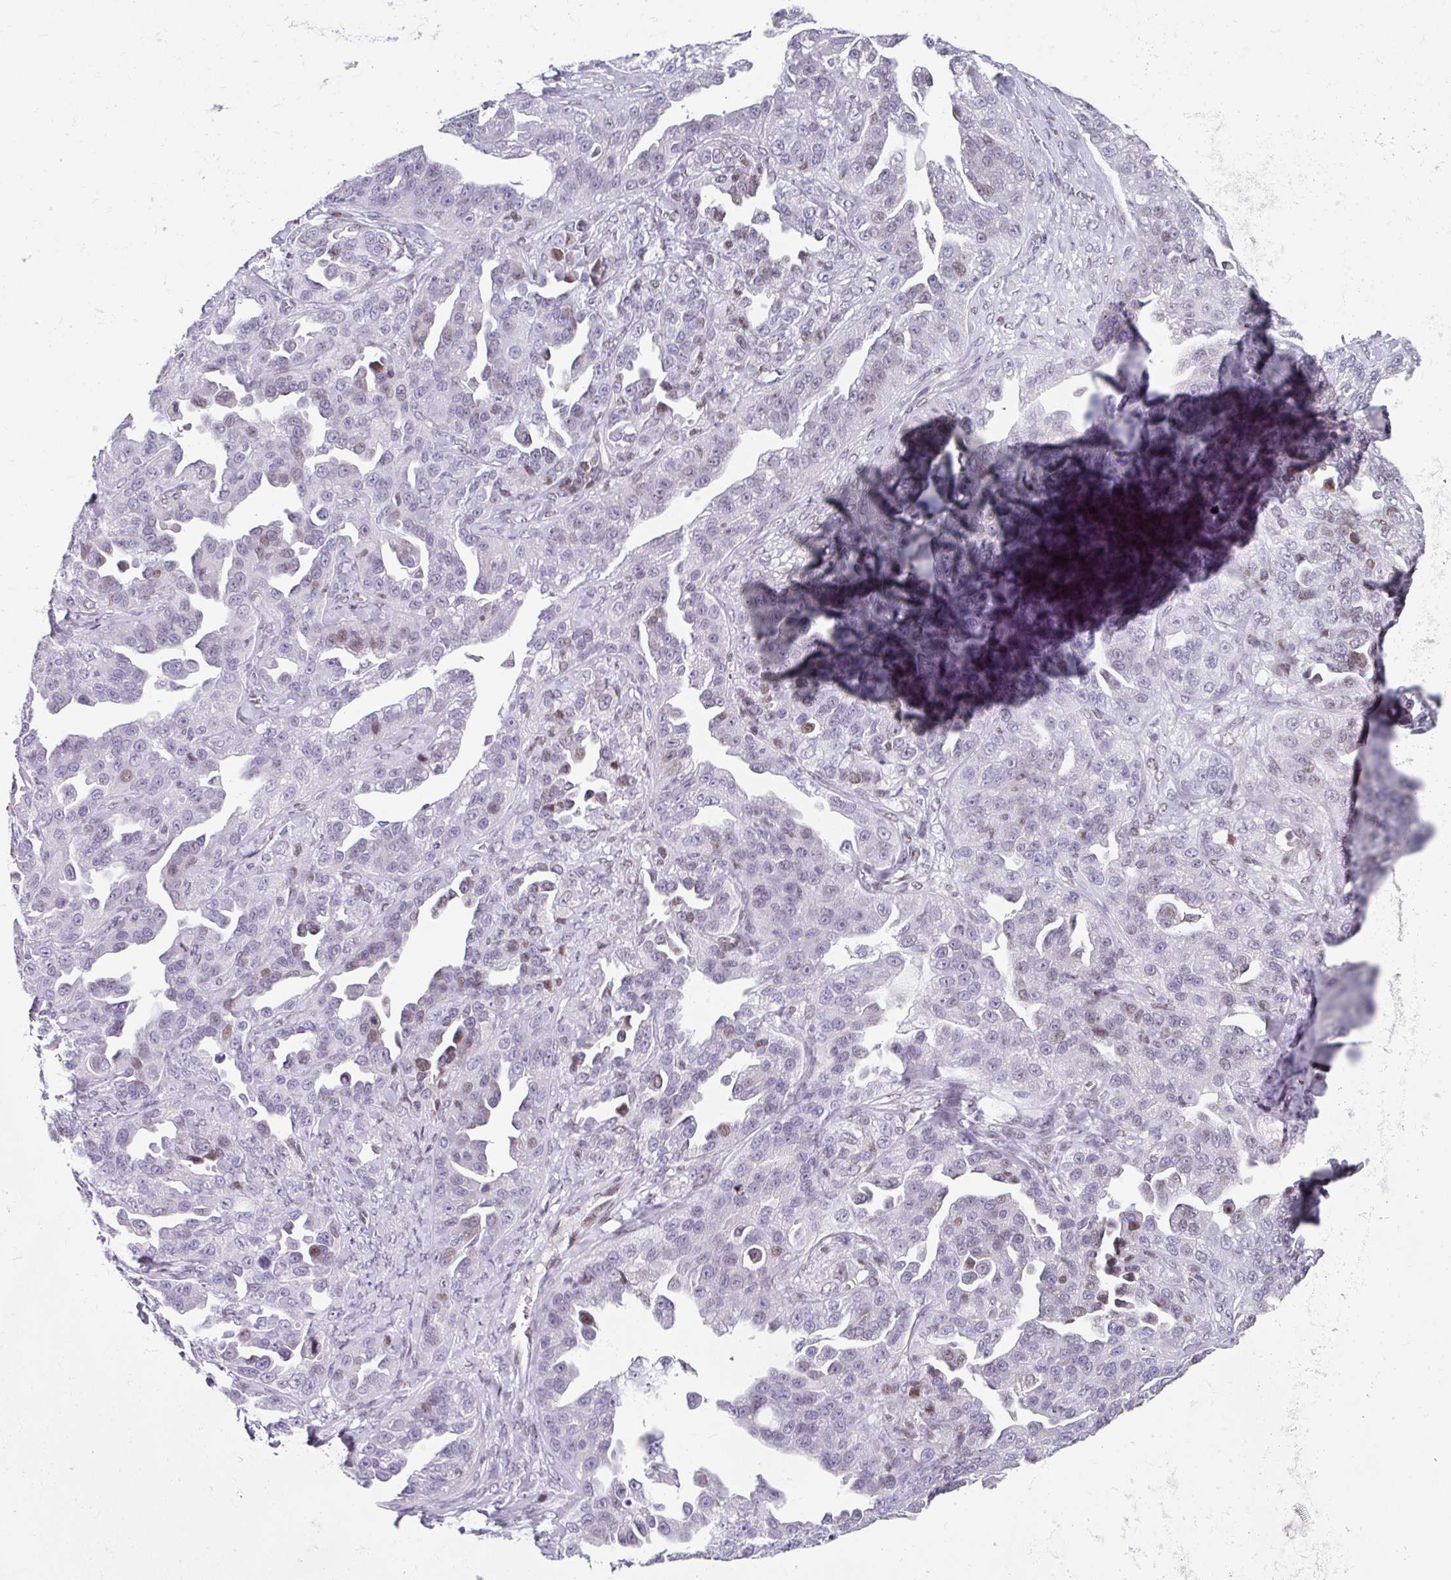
{"staining": {"intensity": "weak", "quantity": "25%-75%", "location": "nuclear"}, "tissue": "ovarian cancer", "cell_type": "Tumor cells", "image_type": "cancer", "snomed": [{"axis": "morphology", "description": "Cystadenocarcinoma, serous, NOS"}, {"axis": "topography", "description": "Ovary"}], "caption": "High-power microscopy captured an immunohistochemistry (IHC) image of ovarian serous cystadenocarcinoma, revealing weak nuclear expression in approximately 25%-75% of tumor cells. (IHC, brightfield microscopy, high magnification).", "gene": "TCF3", "patient": {"sex": "female", "age": 75}}